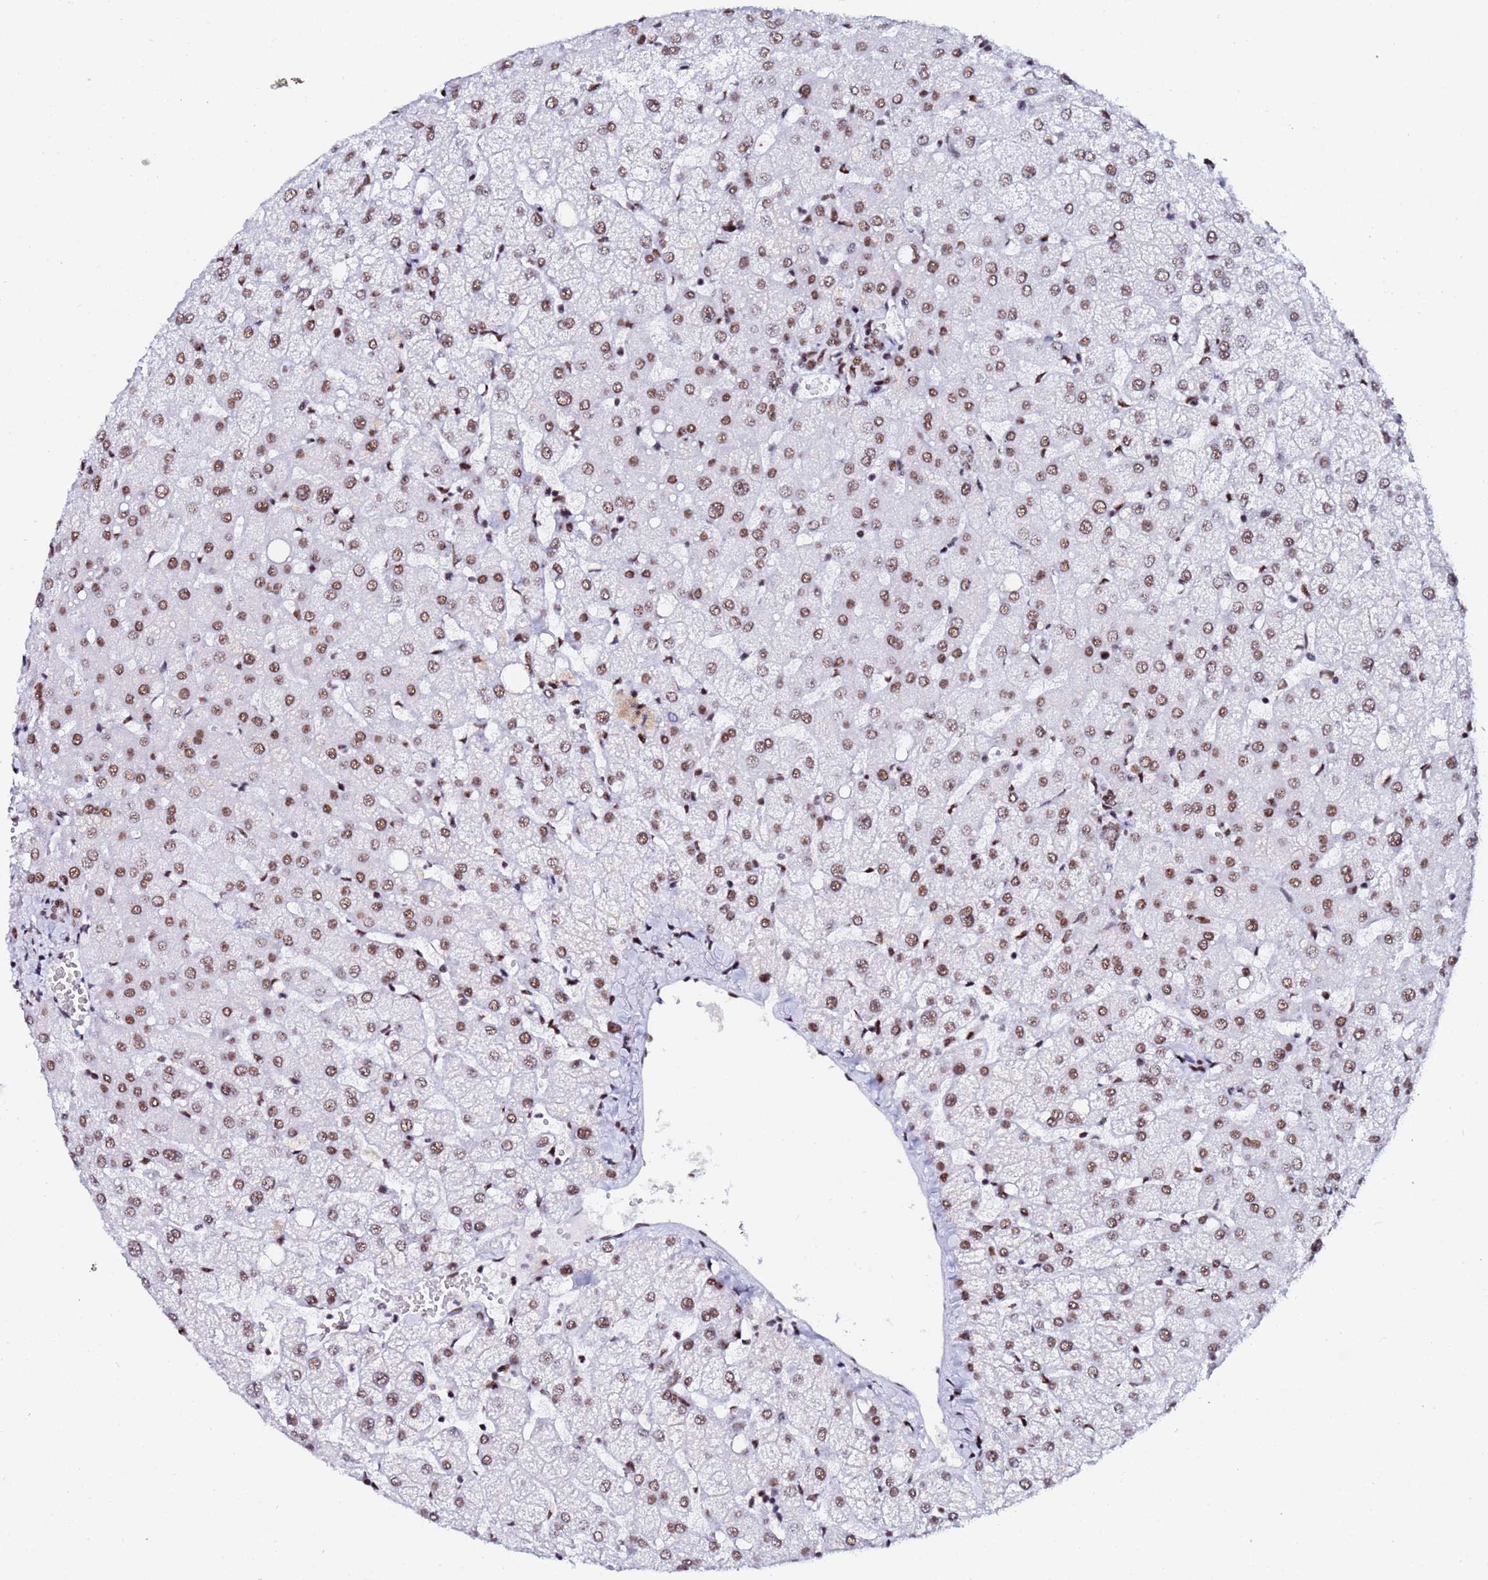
{"staining": {"intensity": "moderate", "quantity": ">75%", "location": "nuclear"}, "tissue": "liver", "cell_type": "Cholangiocytes", "image_type": "normal", "snomed": [{"axis": "morphology", "description": "Normal tissue, NOS"}, {"axis": "topography", "description": "Liver"}], "caption": "DAB immunohistochemical staining of normal human liver reveals moderate nuclear protein expression in about >75% of cholangiocytes.", "gene": "SNRPA1", "patient": {"sex": "female", "age": 54}}